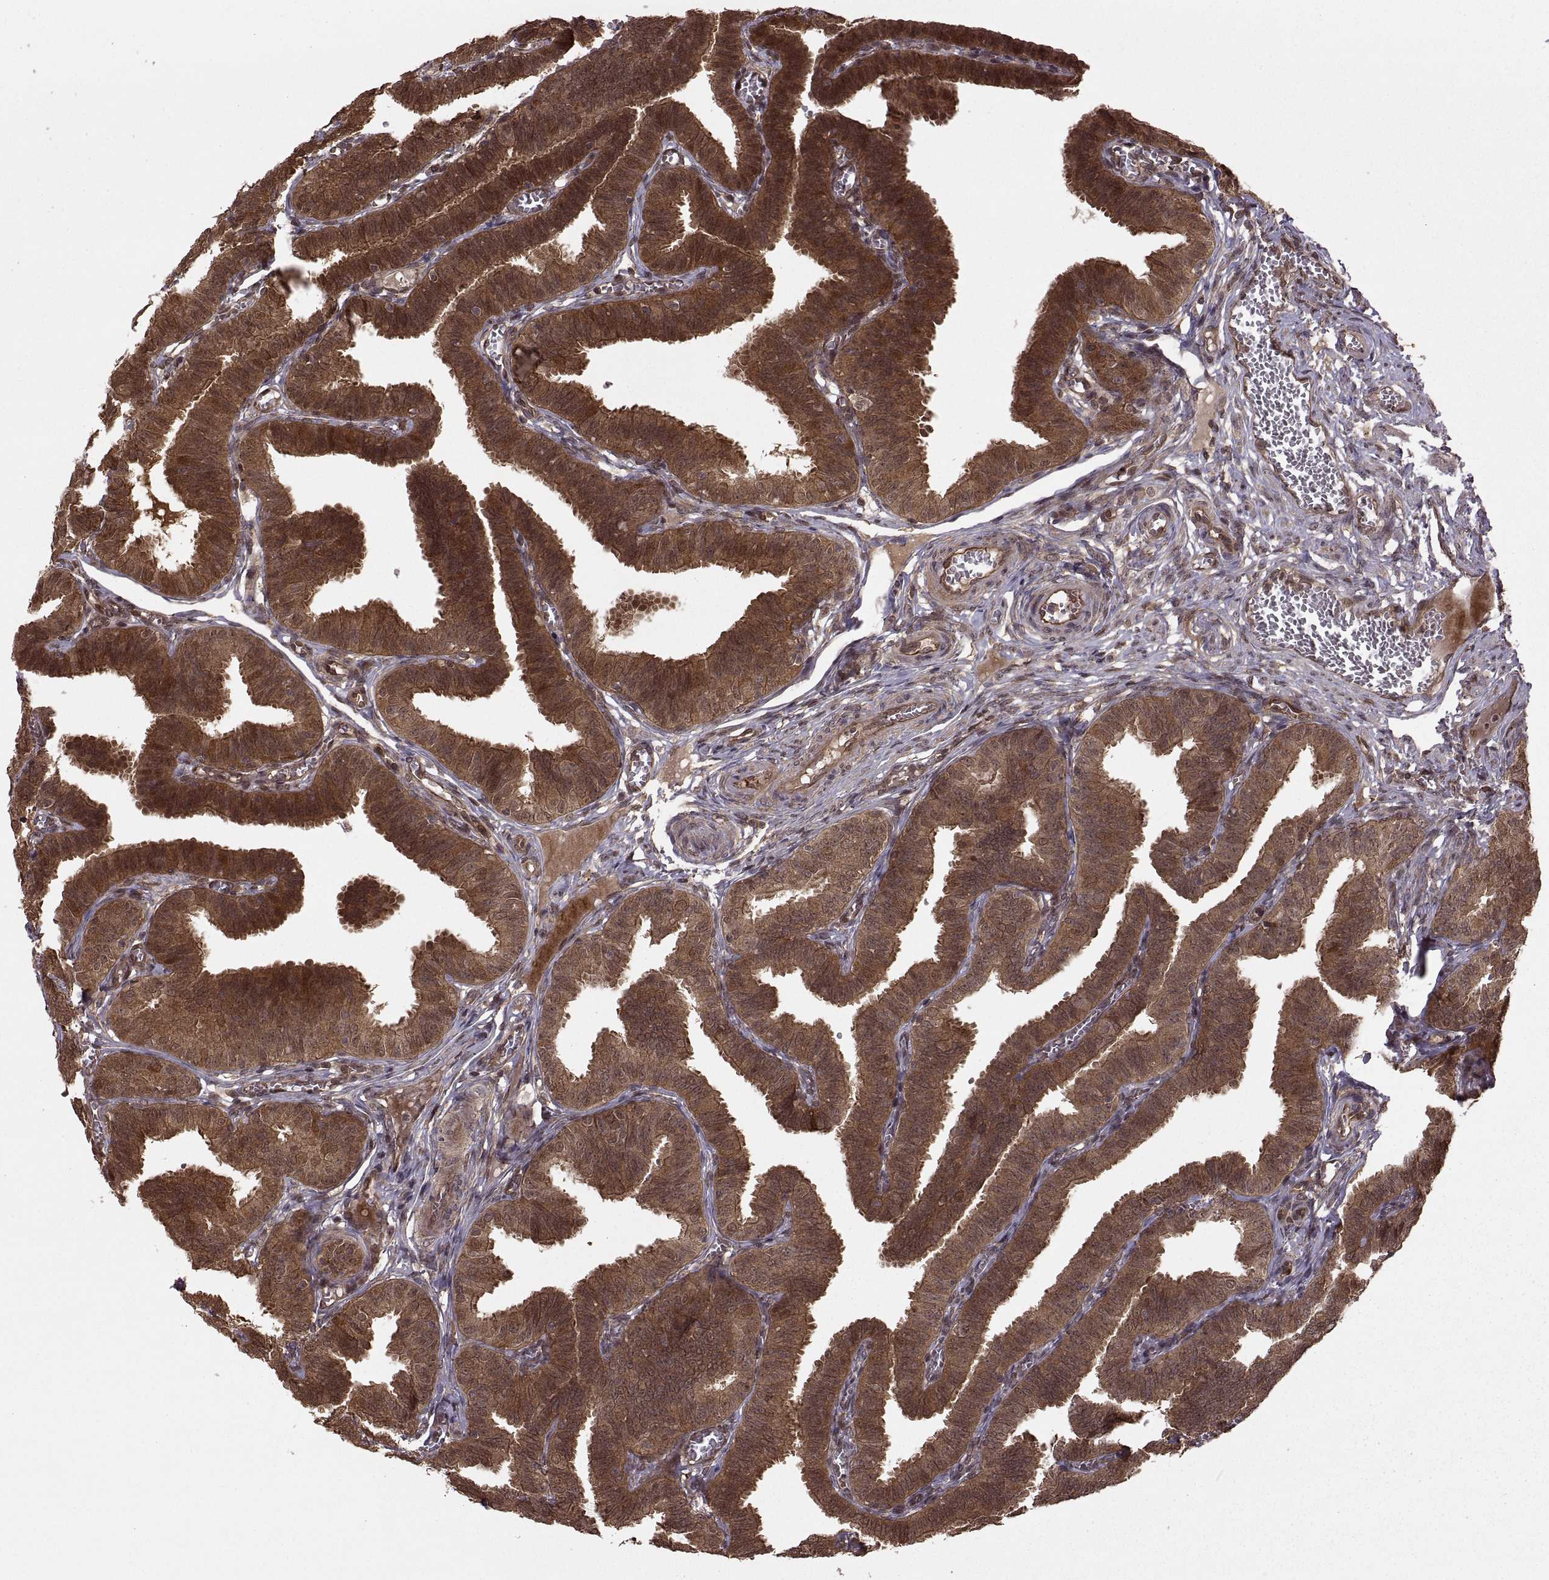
{"staining": {"intensity": "strong", "quantity": ">75%", "location": "cytoplasmic/membranous"}, "tissue": "fallopian tube", "cell_type": "Glandular cells", "image_type": "normal", "snomed": [{"axis": "morphology", "description": "Normal tissue, NOS"}, {"axis": "topography", "description": "Fallopian tube"}], "caption": "This photomicrograph shows immunohistochemistry staining of benign fallopian tube, with high strong cytoplasmic/membranous staining in about >75% of glandular cells.", "gene": "DEDD", "patient": {"sex": "female", "age": 25}}